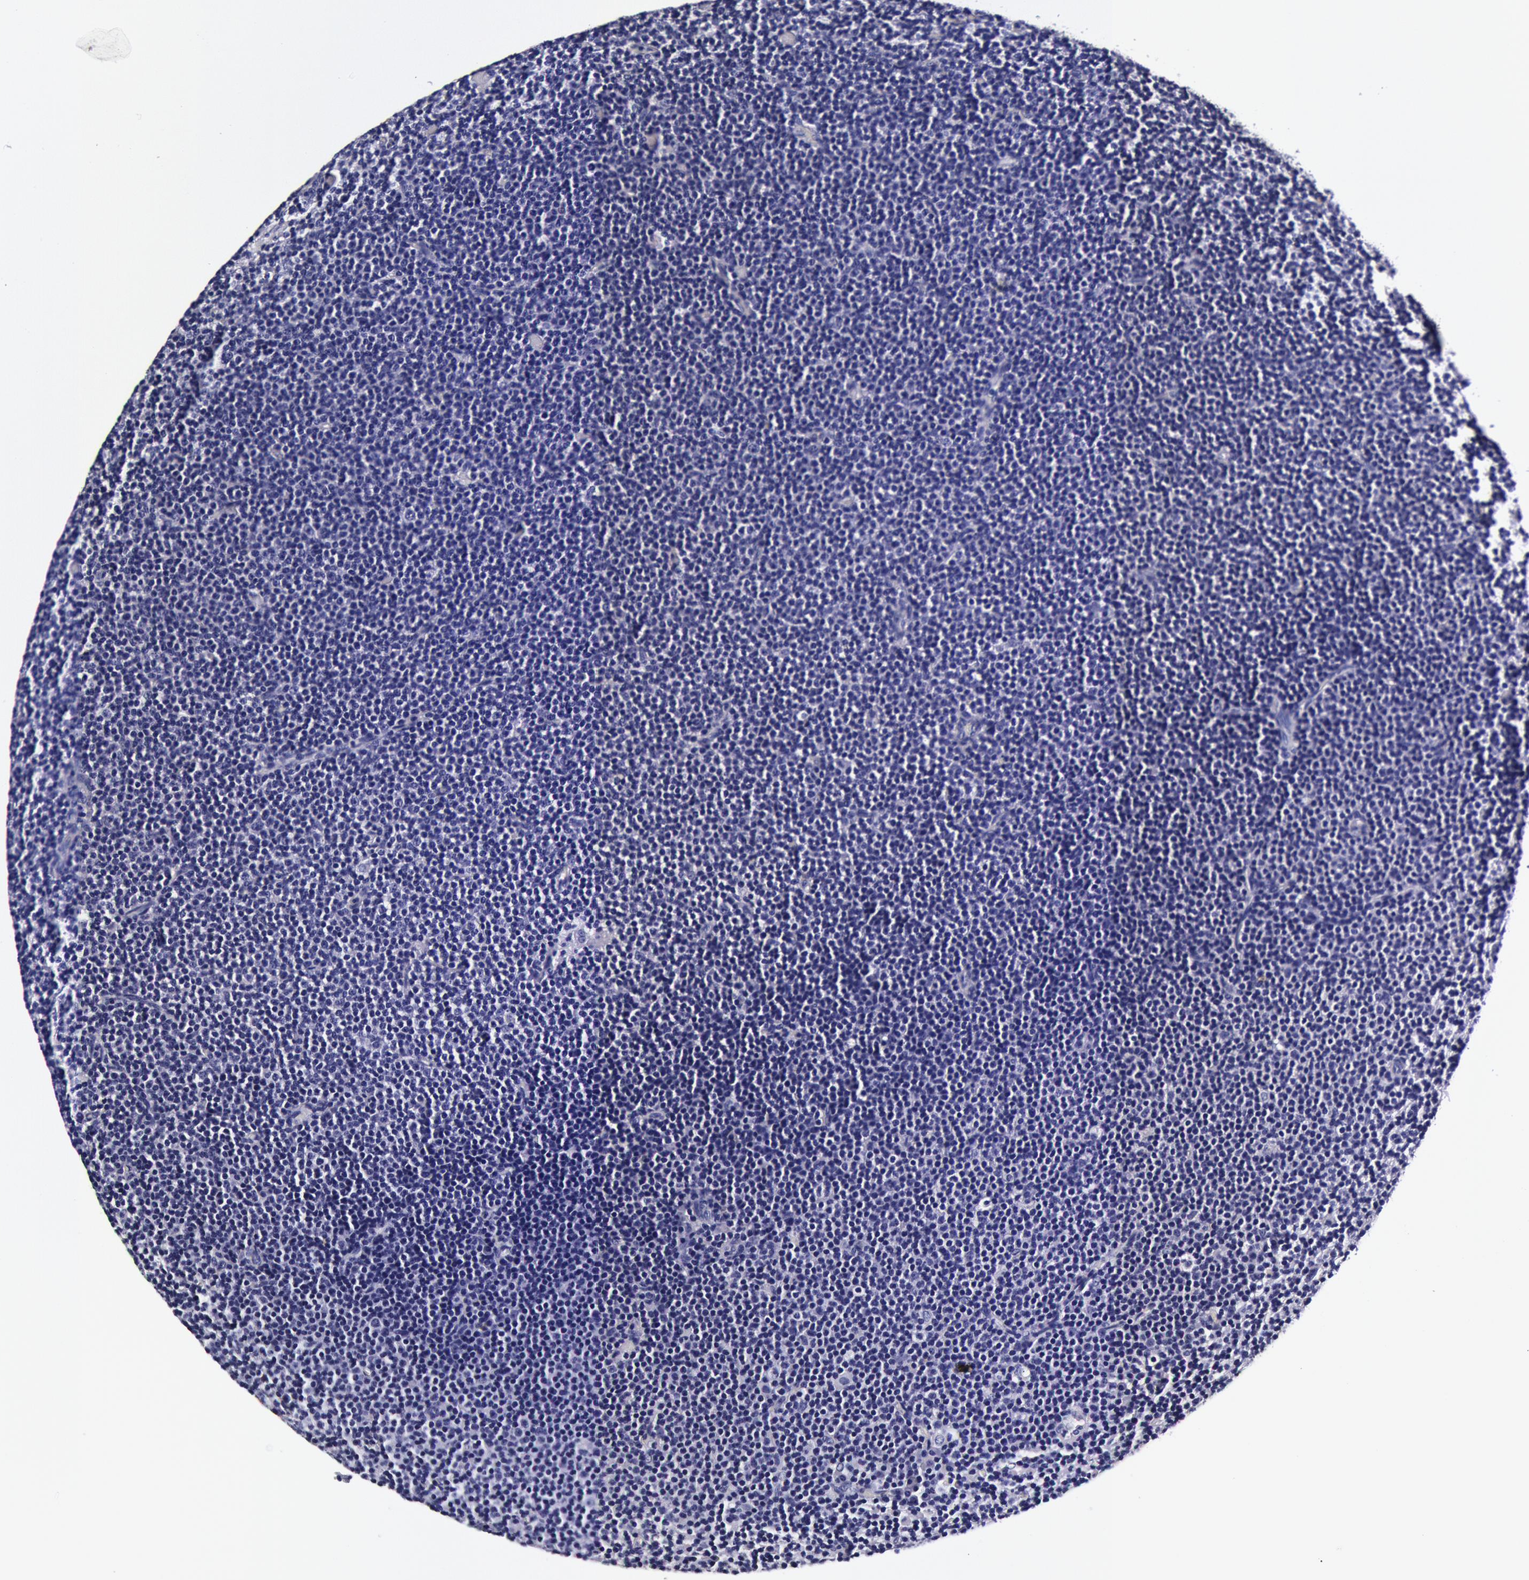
{"staining": {"intensity": "negative", "quantity": "none", "location": "none"}, "tissue": "lymphoma", "cell_type": "Tumor cells", "image_type": "cancer", "snomed": [{"axis": "morphology", "description": "Malignant lymphoma, non-Hodgkin's type, Low grade"}, {"axis": "topography", "description": "Lymph node"}], "caption": "The photomicrograph shows no staining of tumor cells in lymphoma.", "gene": "CCDC22", "patient": {"sex": "female", "age": 69}}